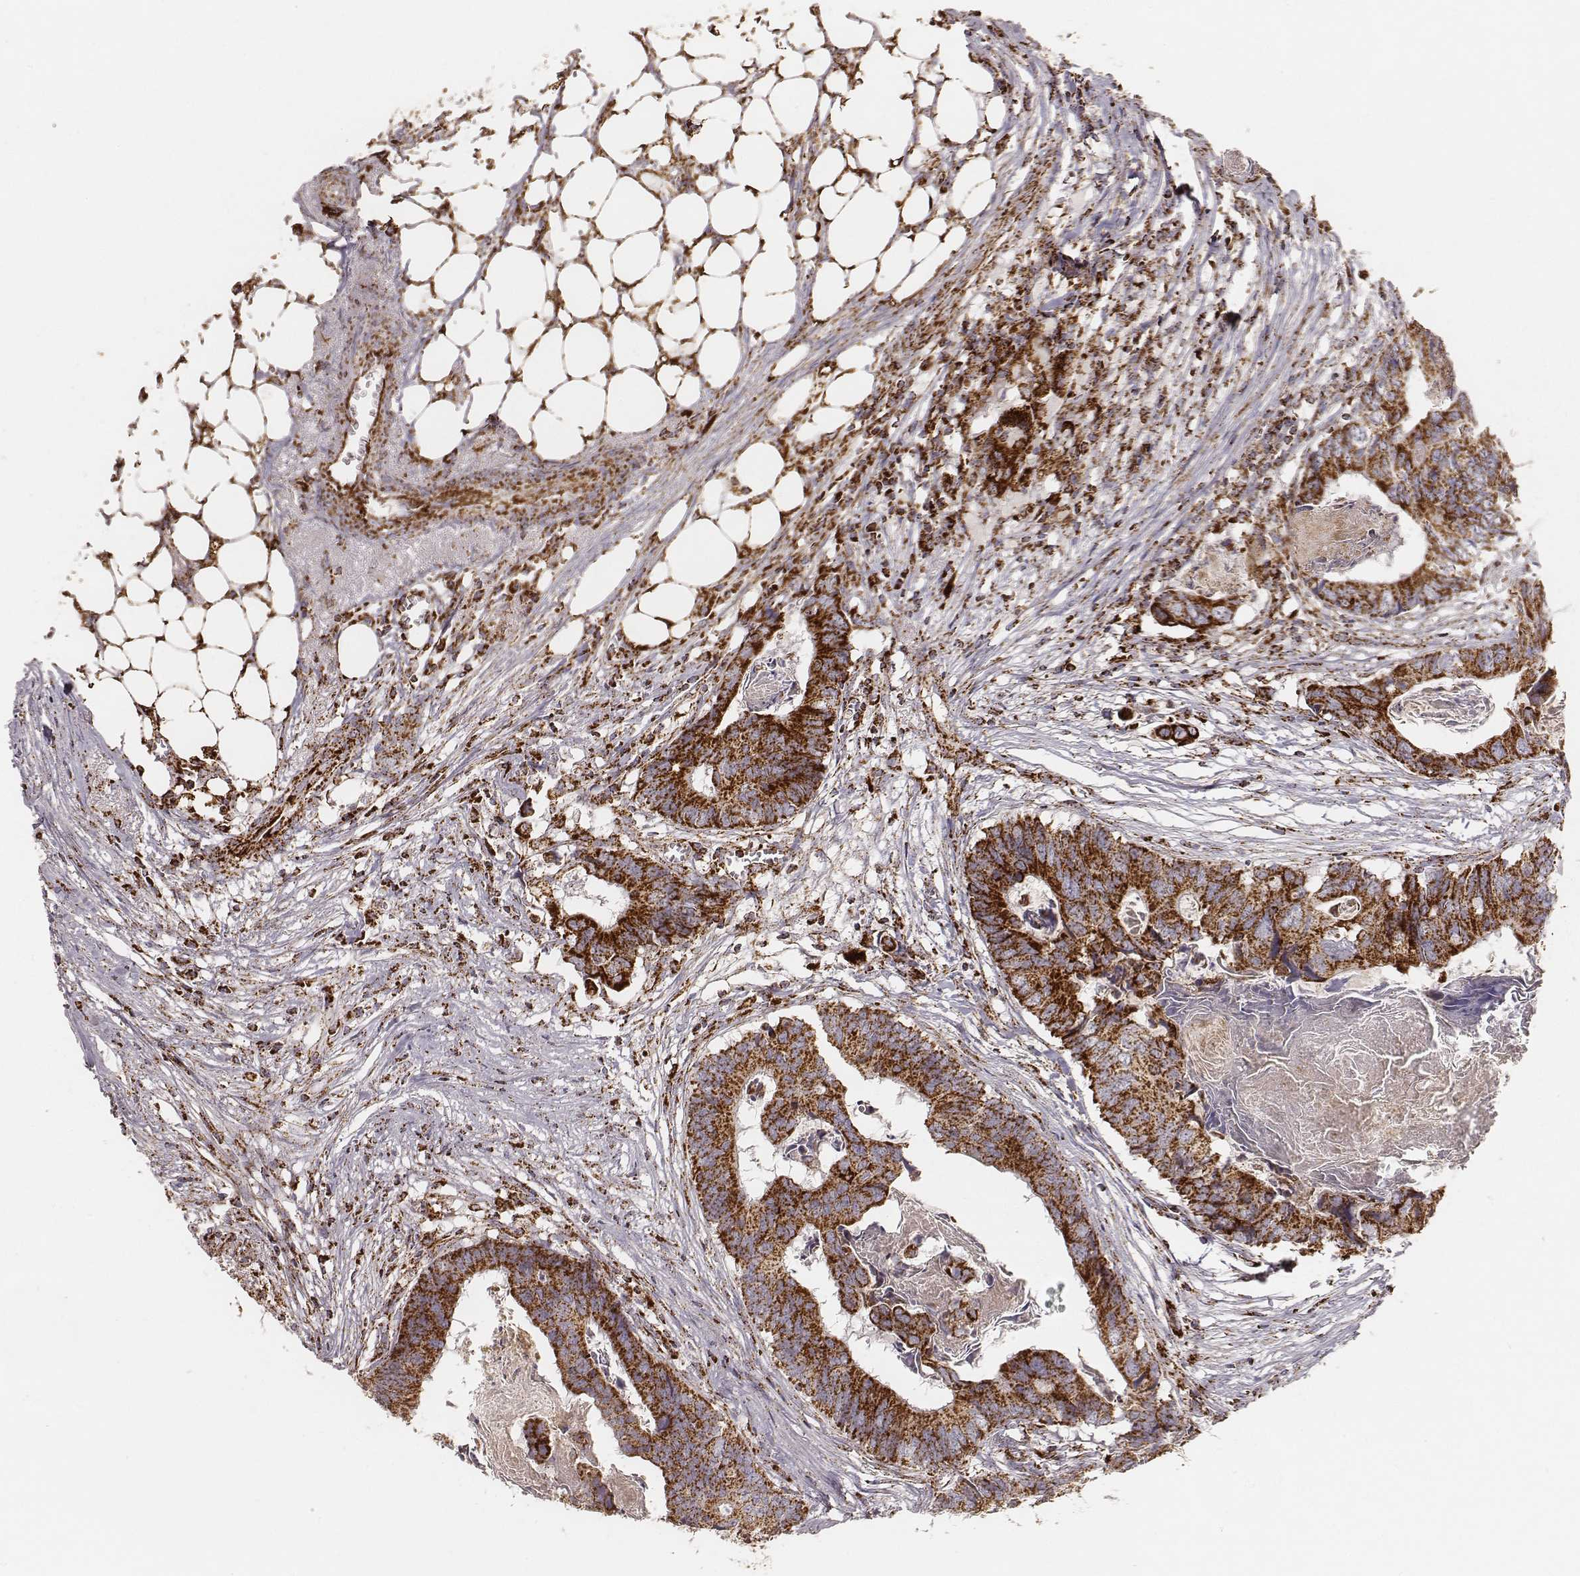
{"staining": {"intensity": "strong", "quantity": ">75%", "location": "cytoplasmic/membranous"}, "tissue": "colorectal cancer", "cell_type": "Tumor cells", "image_type": "cancer", "snomed": [{"axis": "morphology", "description": "Adenocarcinoma, NOS"}, {"axis": "topography", "description": "Colon"}], "caption": "Approximately >75% of tumor cells in colorectal adenocarcinoma display strong cytoplasmic/membranous protein positivity as visualized by brown immunohistochemical staining.", "gene": "CS", "patient": {"sex": "female", "age": 82}}